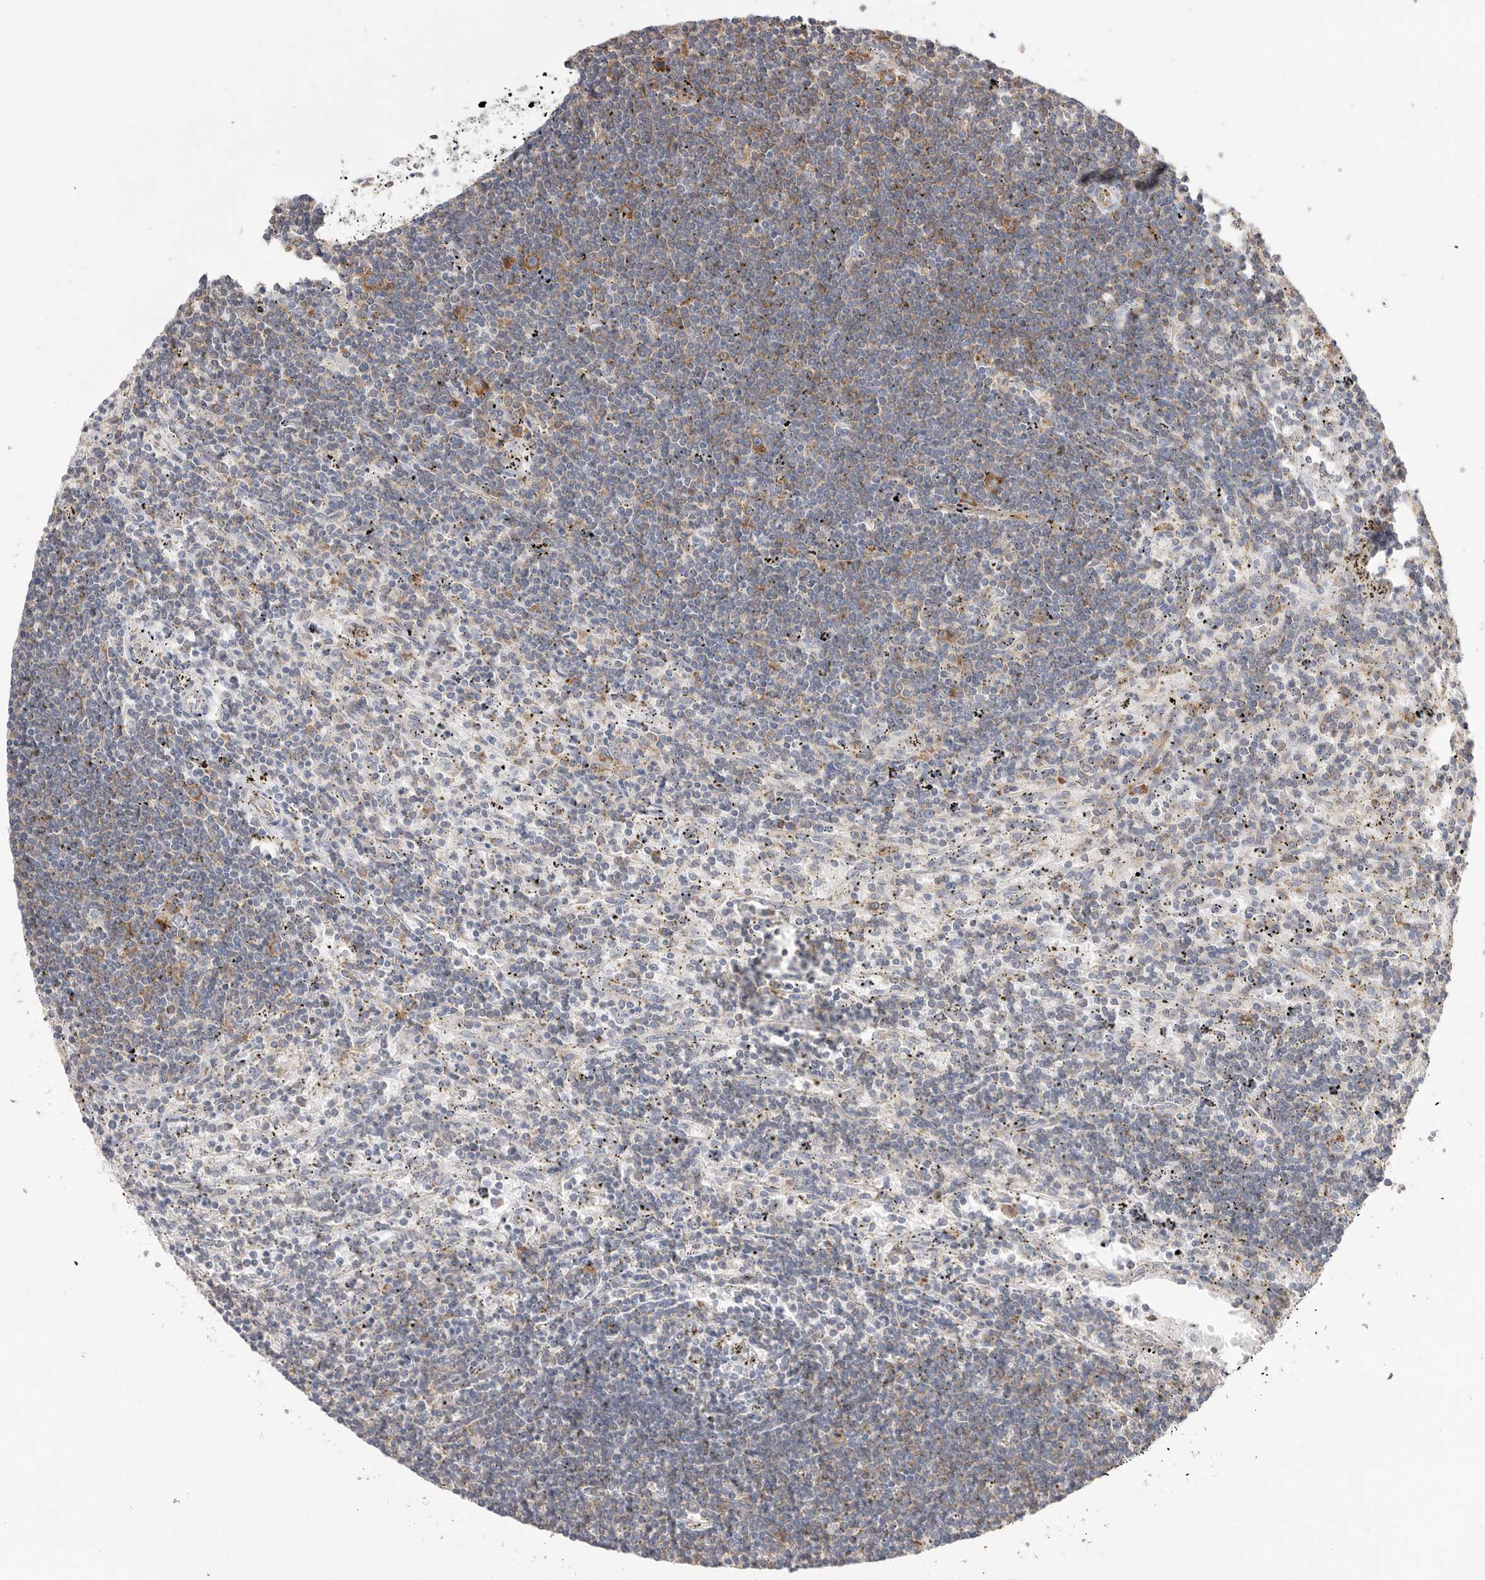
{"staining": {"intensity": "moderate", "quantity": "<25%", "location": "cytoplasmic/membranous"}, "tissue": "lymphoma", "cell_type": "Tumor cells", "image_type": "cancer", "snomed": [{"axis": "morphology", "description": "Malignant lymphoma, non-Hodgkin's type, Low grade"}, {"axis": "topography", "description": "Spleen"}], "caption": "A brown stain highlights moderate cytoplasmic/membranous positivity of a protein in malignant lymphoma, non-Hodgkin's type (low-grade) tumor cells.", "gene": "SERBP1", "patient": {"sex": "male", "age": 76}}